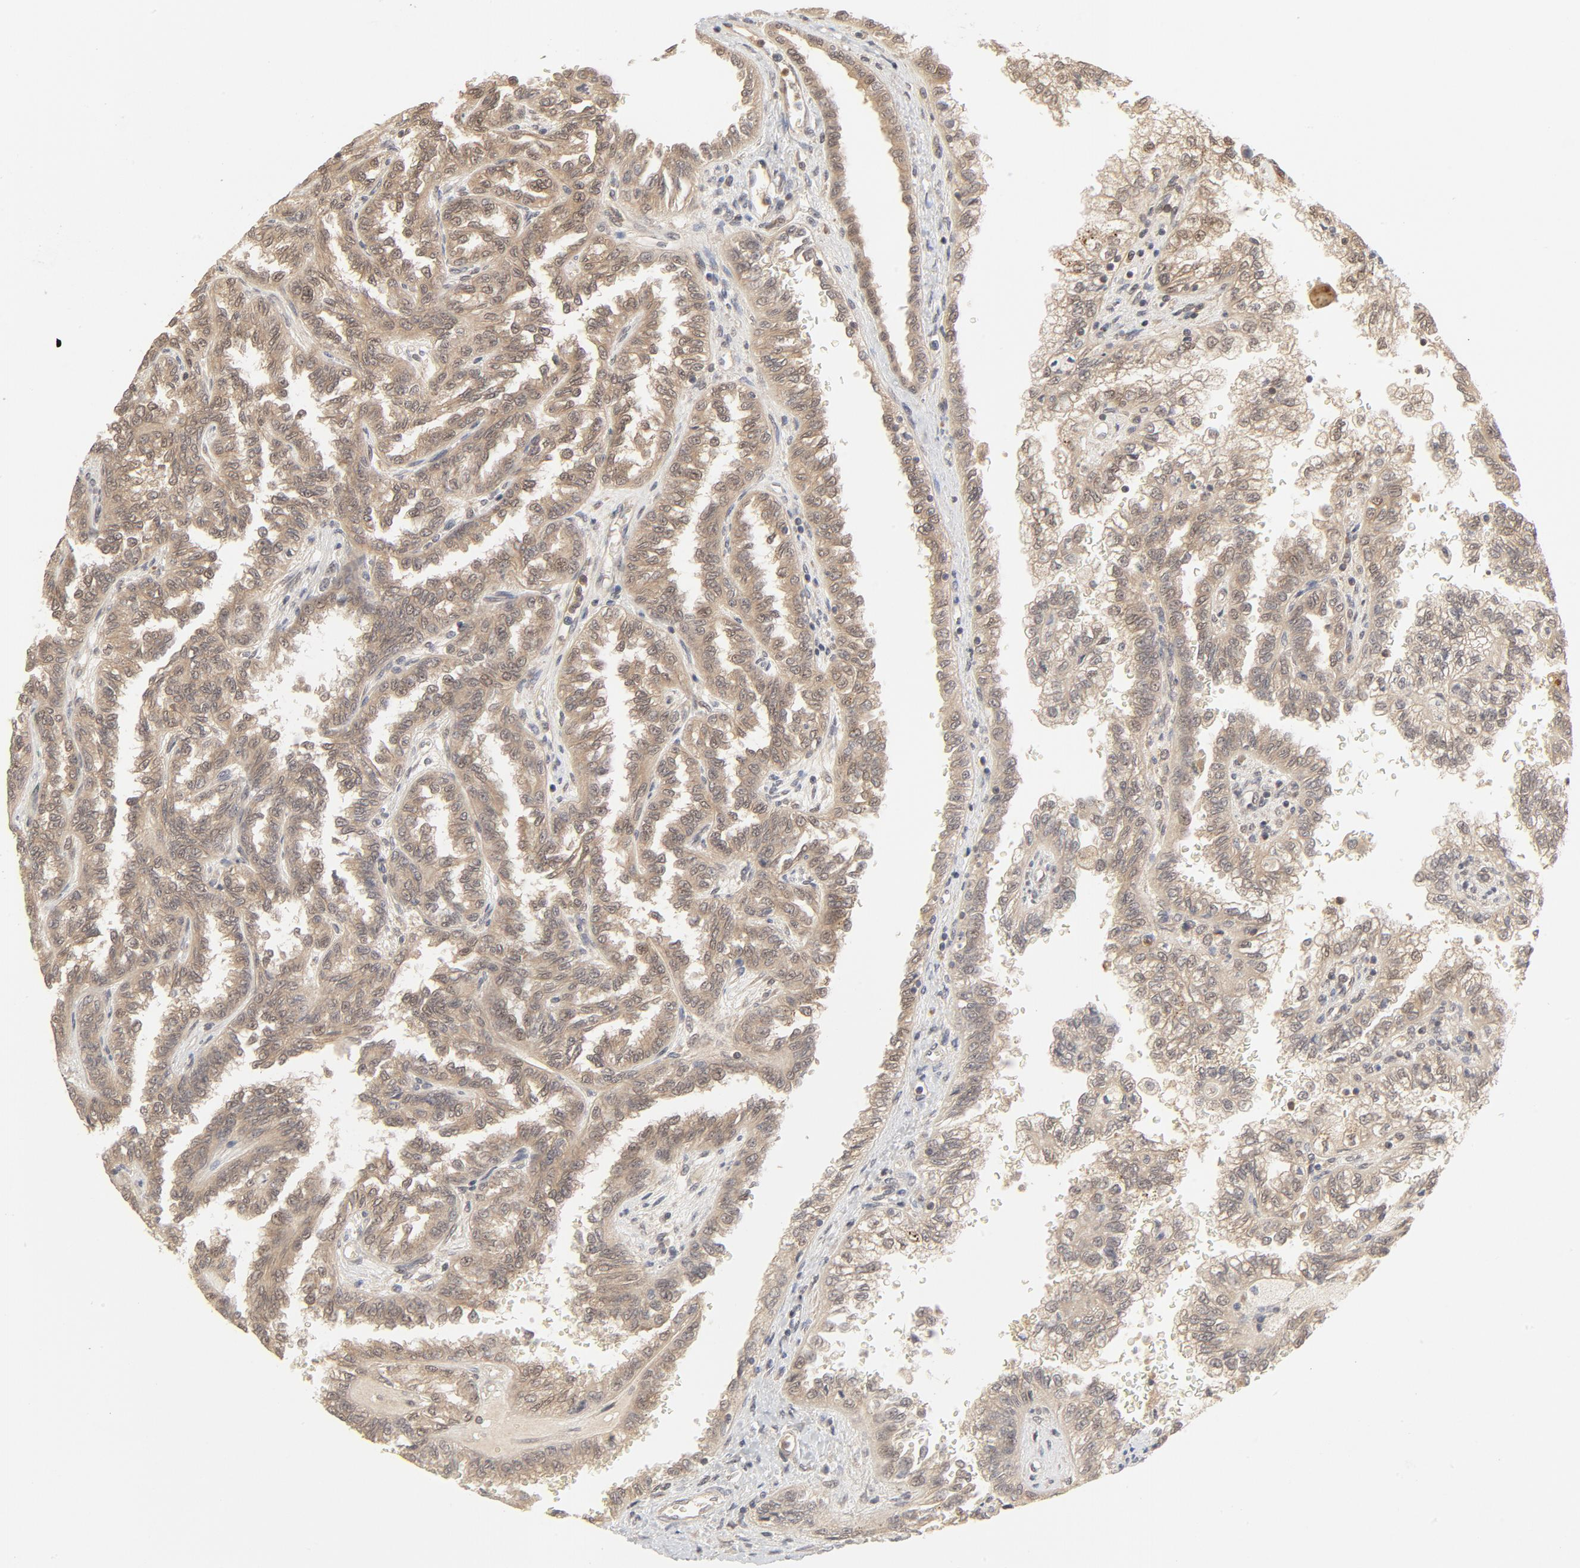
{"staining": {"intensity": "weak", "quantity": ">75%", "location": "cytoplasmic/membranous,nuclear"}, "tissue": "renal cancer", "cell_type": "Tumor cells", "image_type": "cancer", "snomed": [{"axis": "morphology", "description": "Inflammation, NOS"}, {"axis": "morphology", "description": "Adenocarcinoma, NOS"}, {"axis": "topography", "description": "Kidney"}], "caption": "This is a histology image of IHC staining of adenocarcinoma (renal), which shows weak positivity in the cytoplasmic/membranous and nuclear of tumor cells.", "gene": "NEDD8", "patient": {"sex": "male", "age": 68}}